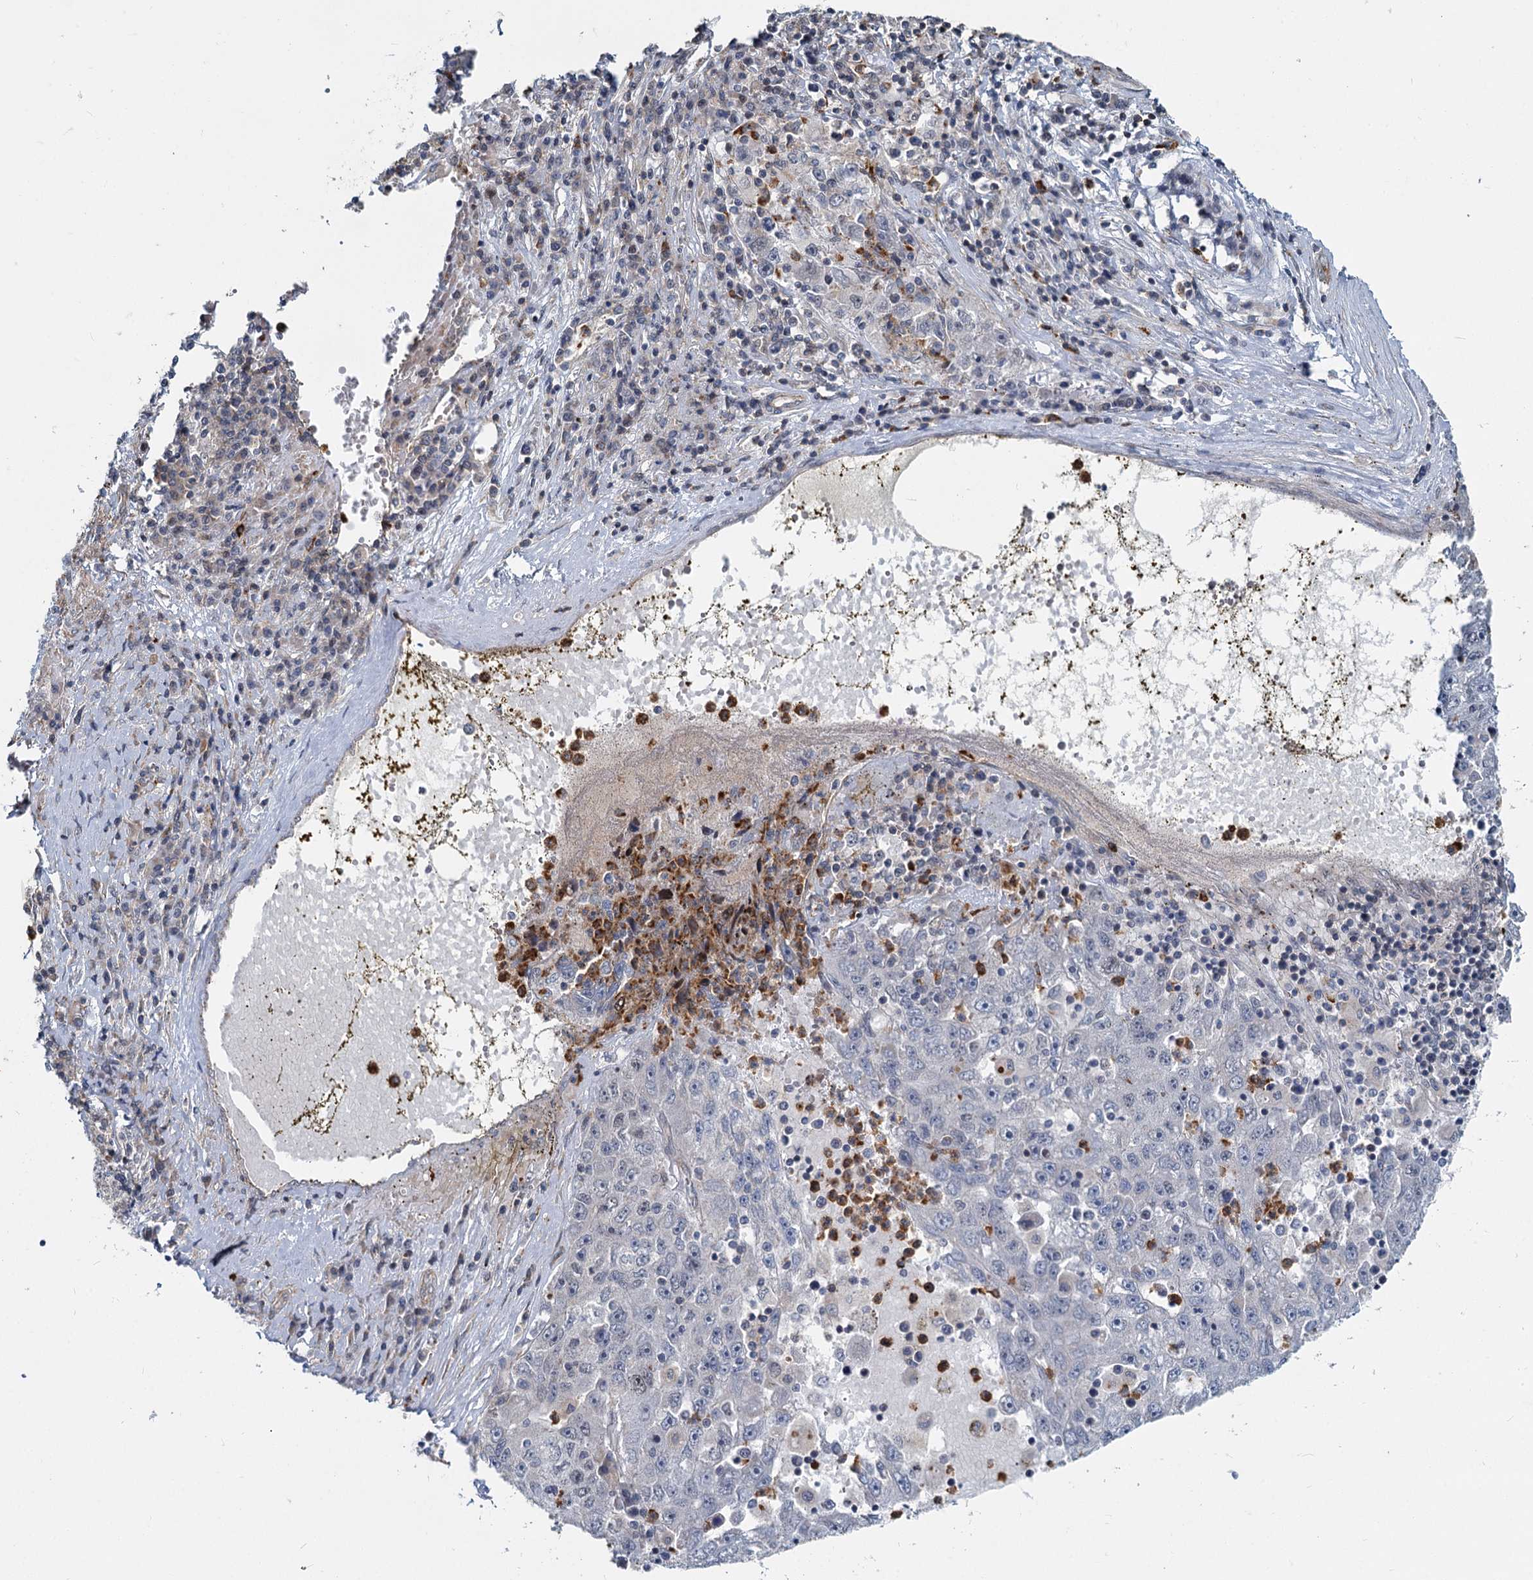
{"staining": {"intensity": "negative", "quantity": "none", "location": "none"}, "tissue": "liver cancer", "cell_type": "Tumor cells", "image_type": "cancer", "snomed": [{"axis": "morphology", "description": "Carcinoma, Hepatocellular, NOS"}, {"axis": "topography", "description": "Liver"}], "caption": "Tumor cells show no significant protein positivity in liver hepatocellular carcinoma.", "gene": "ADCY2", "patient": {"sex": "male", "age": 49}}